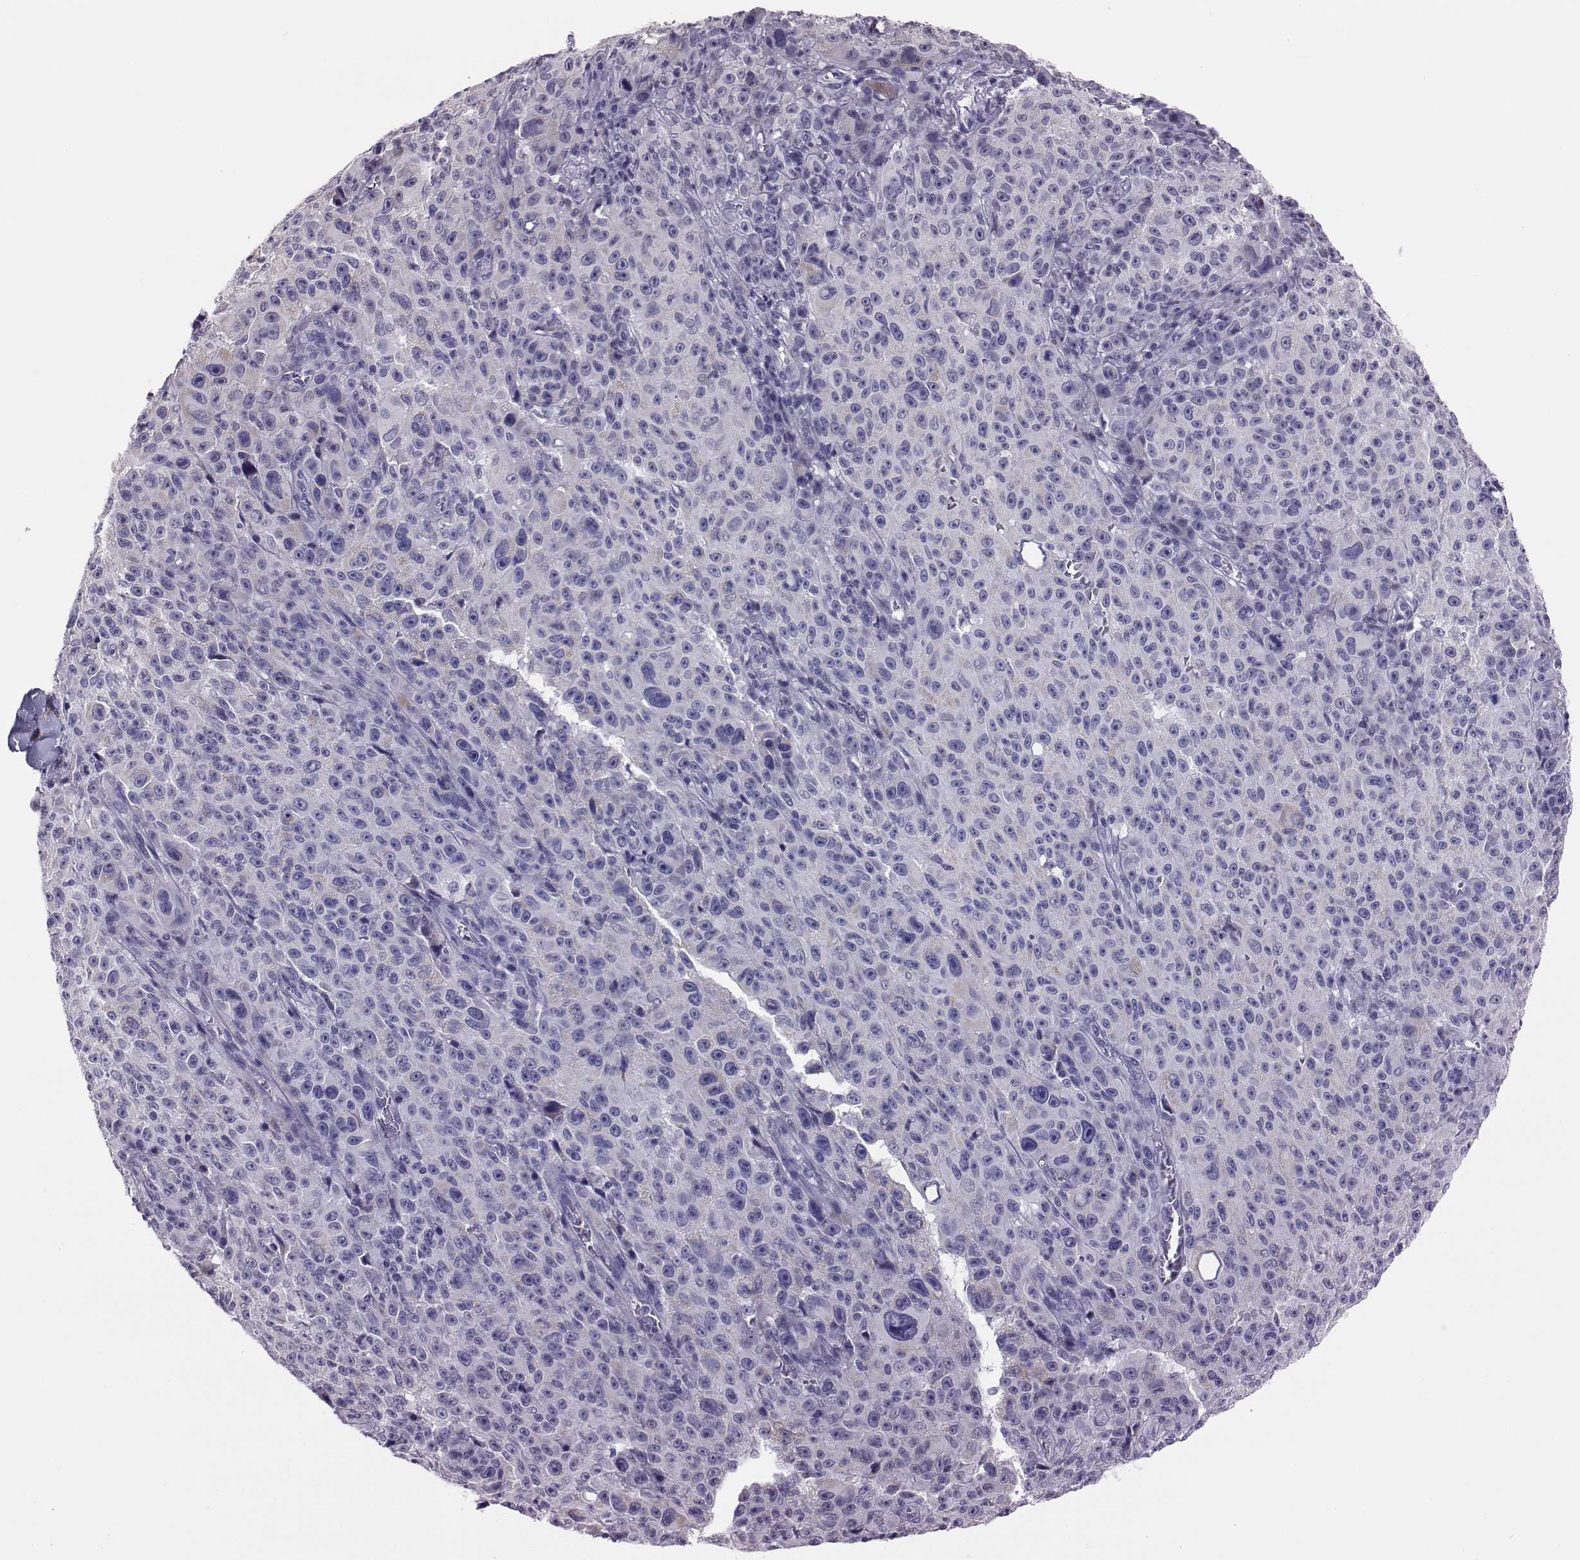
{"staining": {"intensity": "negative", "quantity": "none", "location": "none"}, "tissue": "melanoma", "cell_type": "Tumor cells", "image_type": "cancer", "snomed": [{"axis": "morphology", "description": "Malignant melanoma, NOS"}, {"axis": "topography", "description": "Skin"}], "caption": "There is no significant positivity in tumor cells of malignant melanoma. (DAB (3,3'-diaminobenzidine) IHC visualized using brightfield microscopy, high magnification).", "gene": "DNAAF1", "patient": {"sex": "female", "age": 82}}